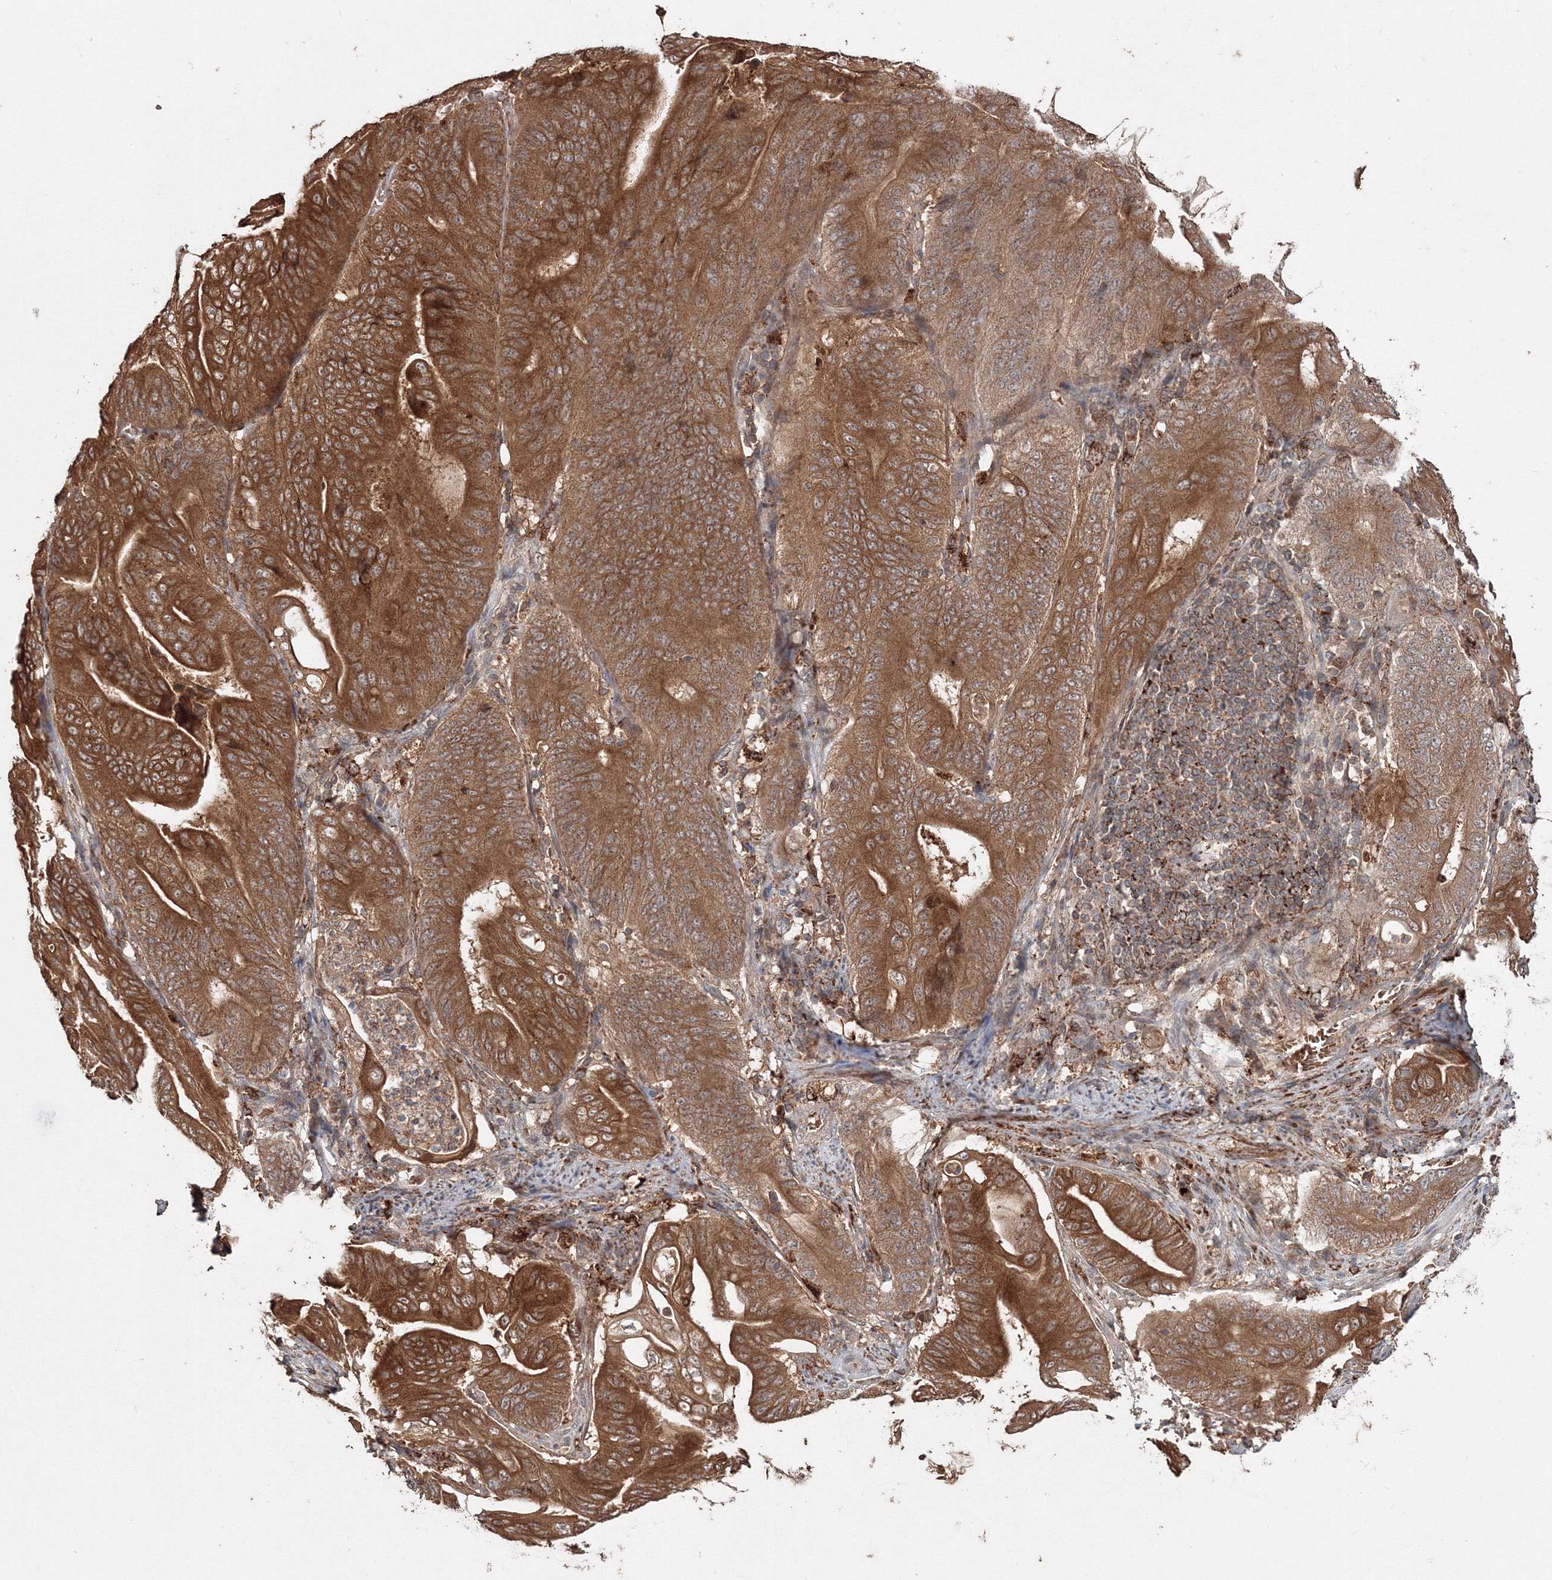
{"staining": {"intensity": "strong", "quantity": ">75%", "location": "cytoplasmic/membranous"}, "tissue": "stomach cancer", "cell_type": "Tumor cells", "image_type": "cancer", "snomed": [{"axis": "morphology", "description": "Adenocarcinoma, NOS"}, {"axis": "topography", "description": "Stomach"}], "caption": "Protein staining displays strong cytoplasmic/membranous expression in about >75% of tumor cells in stomach adenocarcinoma.", "gene": "DDO", "patient": {"sex": "female", "age": 73}}